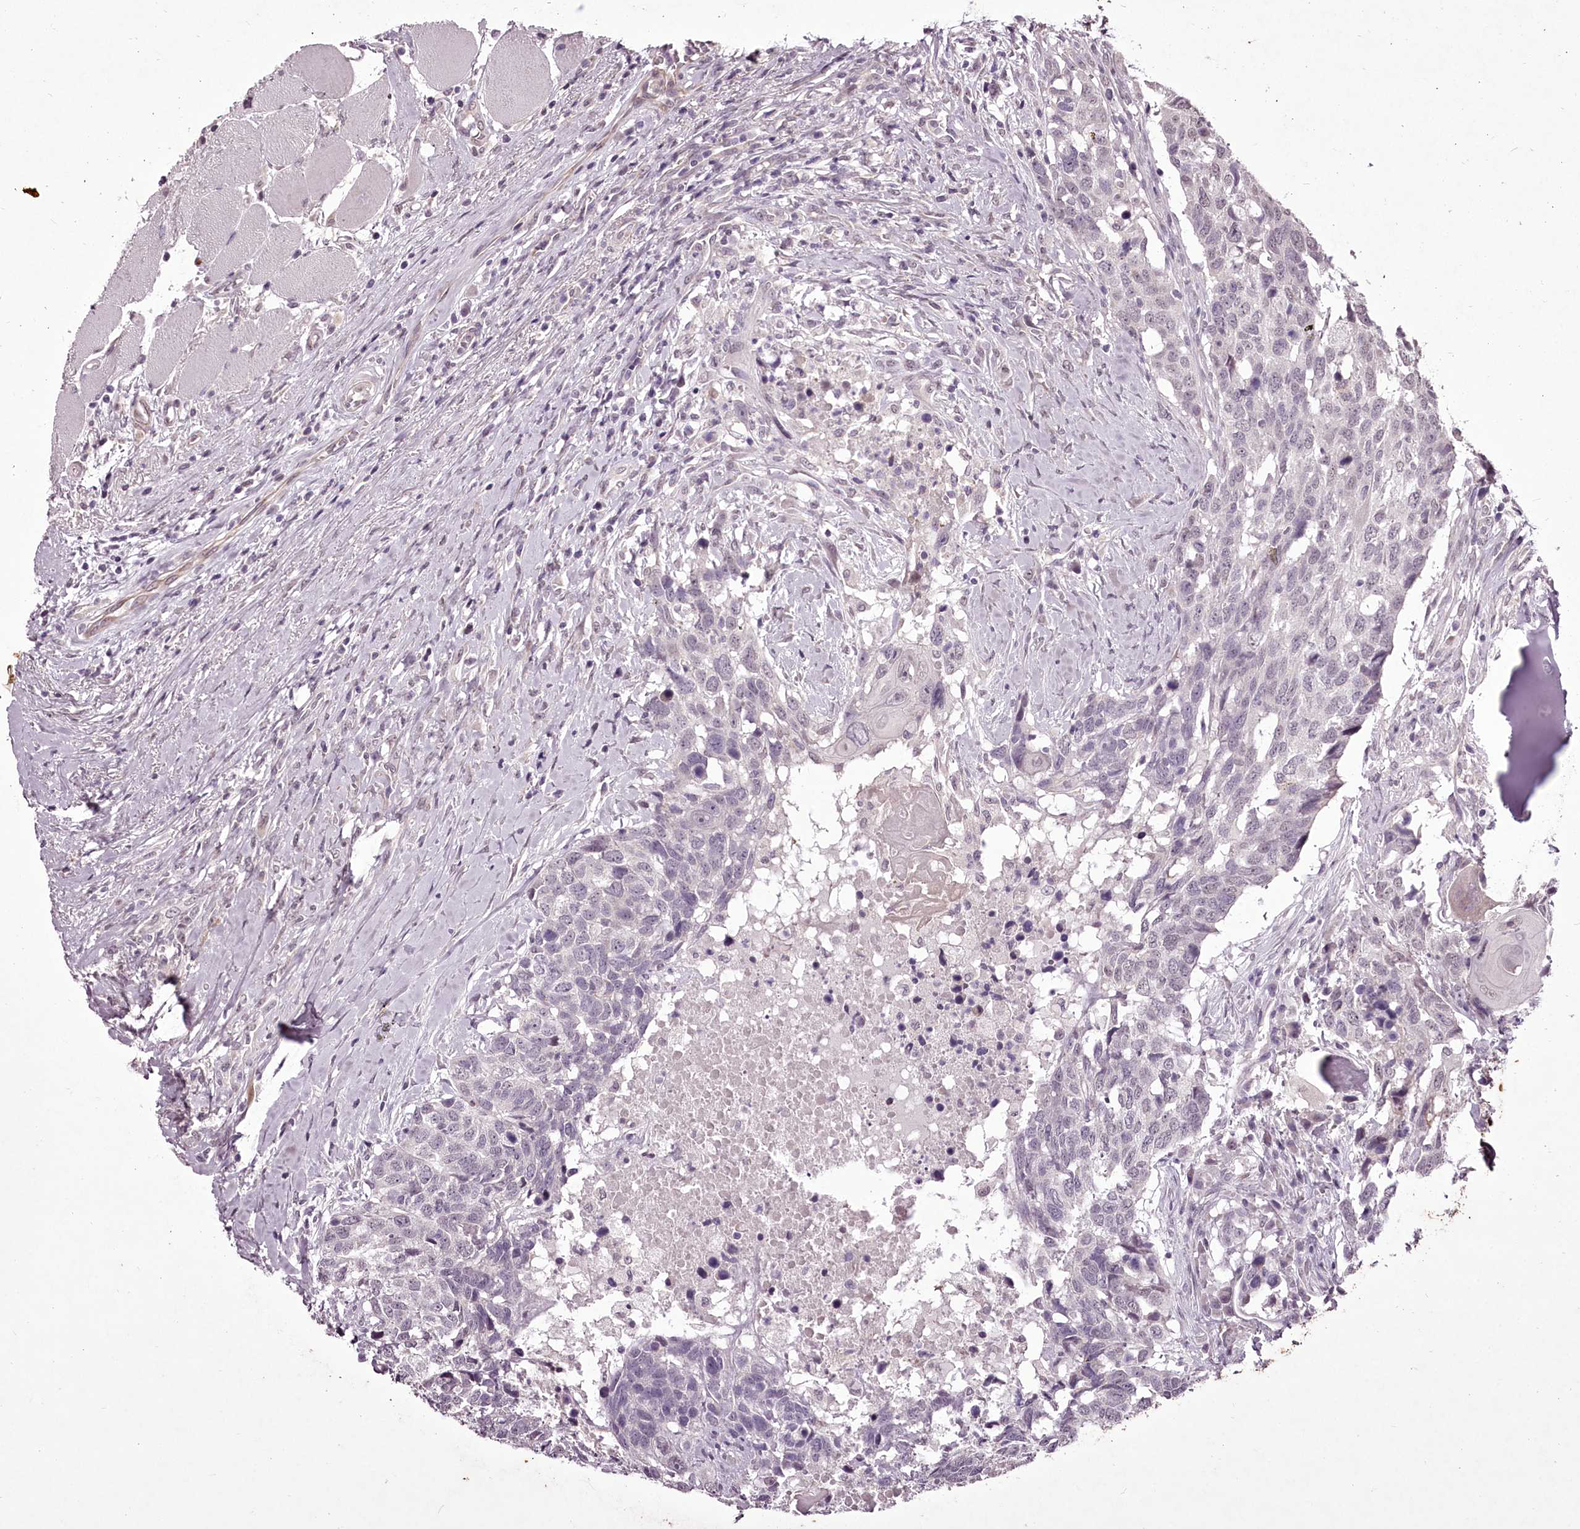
{"staining": {"intensity": "negative", "quantity": "none", "location": "none"}, "tissue": "head and neck cancer", "cell_type": "Tumor cells", "image_type": "cancer", "snomed": [{"axis": "morphology", "description": "Squamous cell carcinoma, NOS"}, {"axis": "topography", "description": "Head-Neck"}], "caption": "The histopathology image displays no staining of tumor cells in head and neck squamous cell carcinoma.", "gene": "C1orf56", "patient": {"sex": "male", "age": 66}}